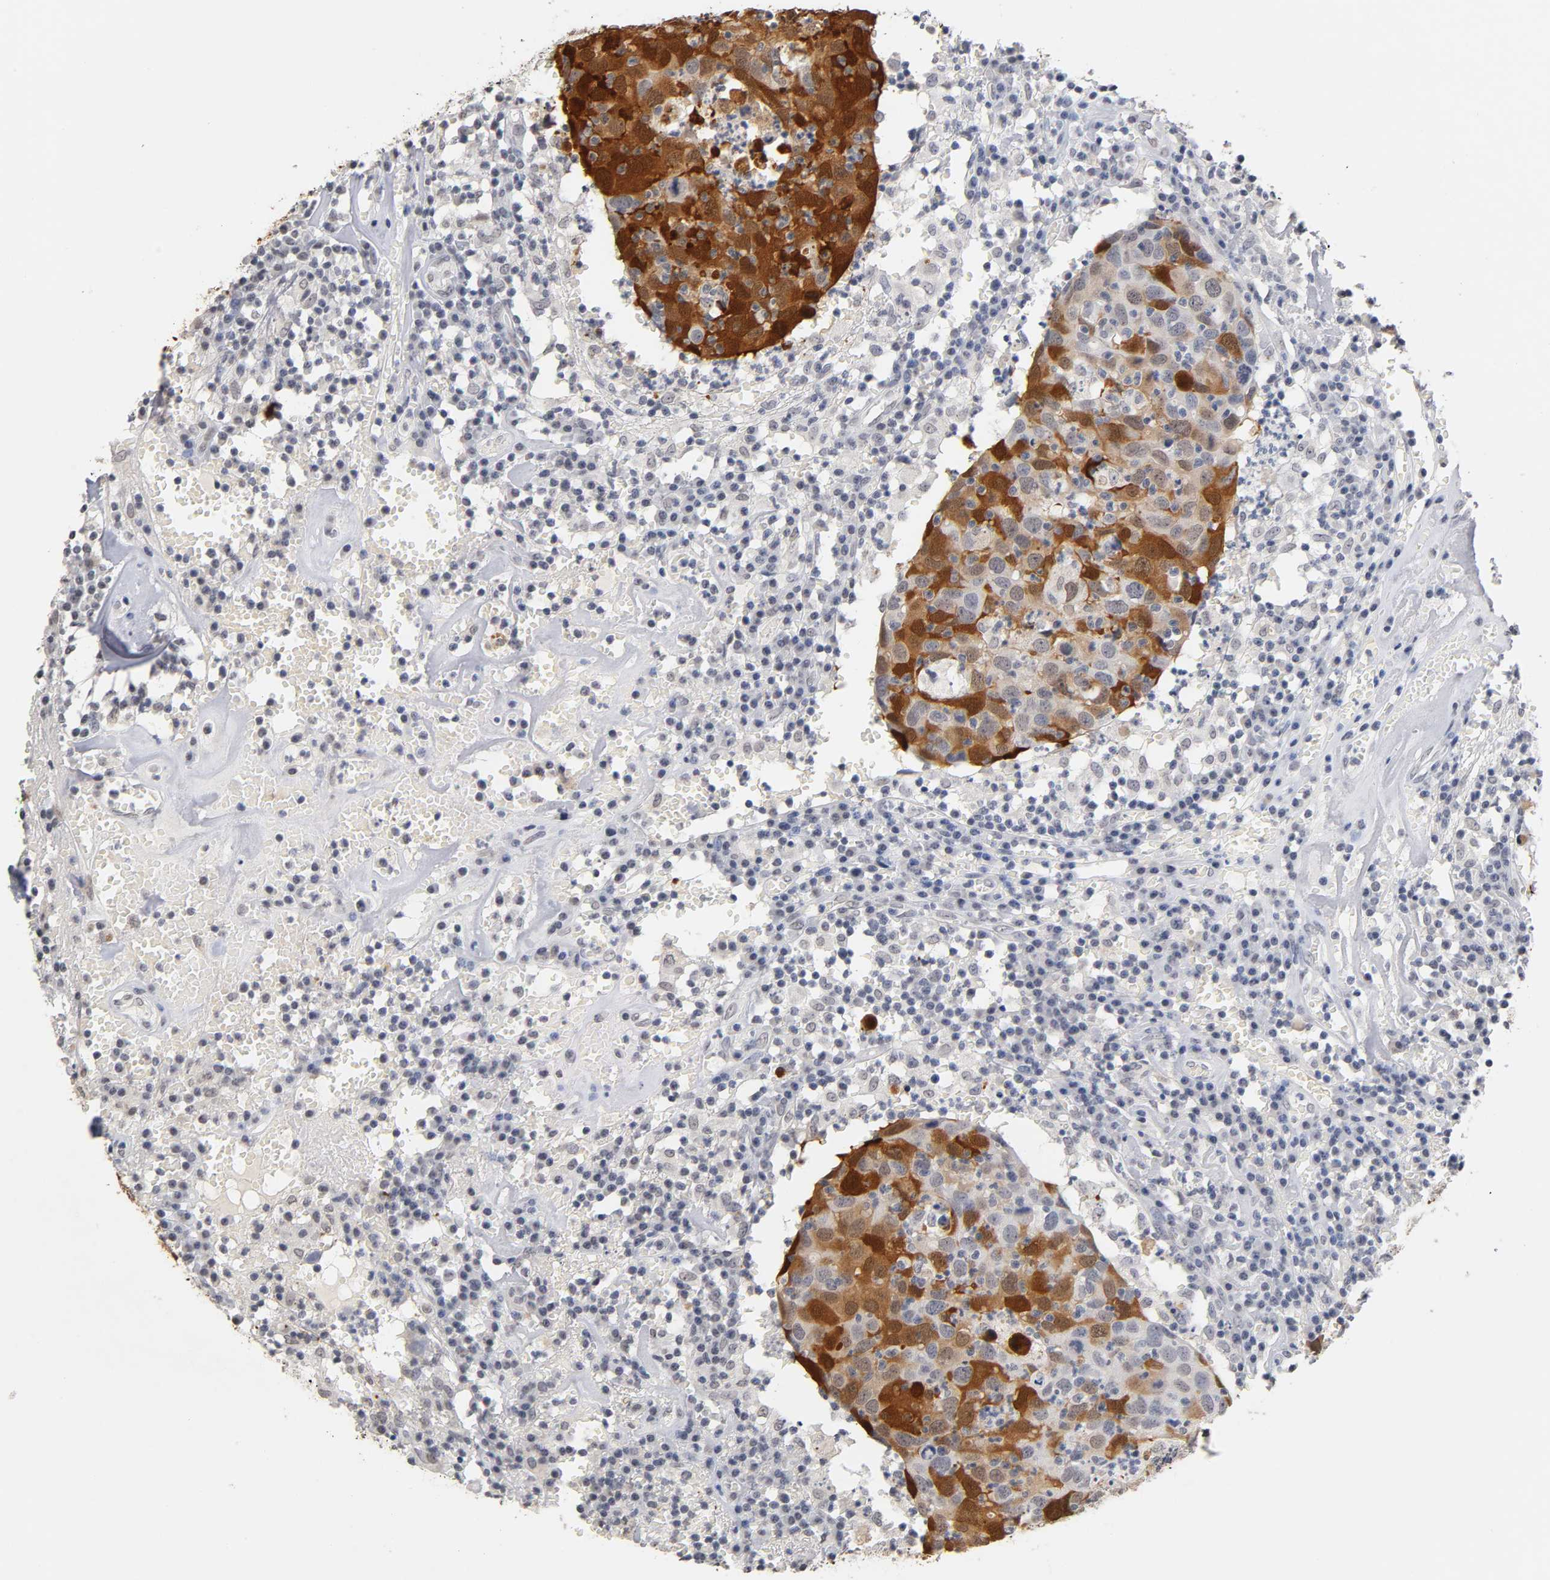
{"staining": {"intensity": "strong", "quantity": ">75%", "location": "cytoplasmic/membranous,nuclear"}, "tissue": "head and neck cancer", "cell_type": "Tumor cells", "image_type": "cancer", "snomed": [{"axis": "morphology", "description": "Adenocarcinoma, NOS"}, {"axis": "topography", "description": "Salivary gland"}, {"axis": "topography", "description": "Head-Neck"}], "caption": "High-power microscopy captured an immunohistochemistry (IHC) photomicrograph of head and neck cancer, revealing strong cytoplasmic/membranous and nuclear staining in approximately >75% of tumor cells.", "gene": "CRABP2", "patient": {"sex": "female", "age": 65}}